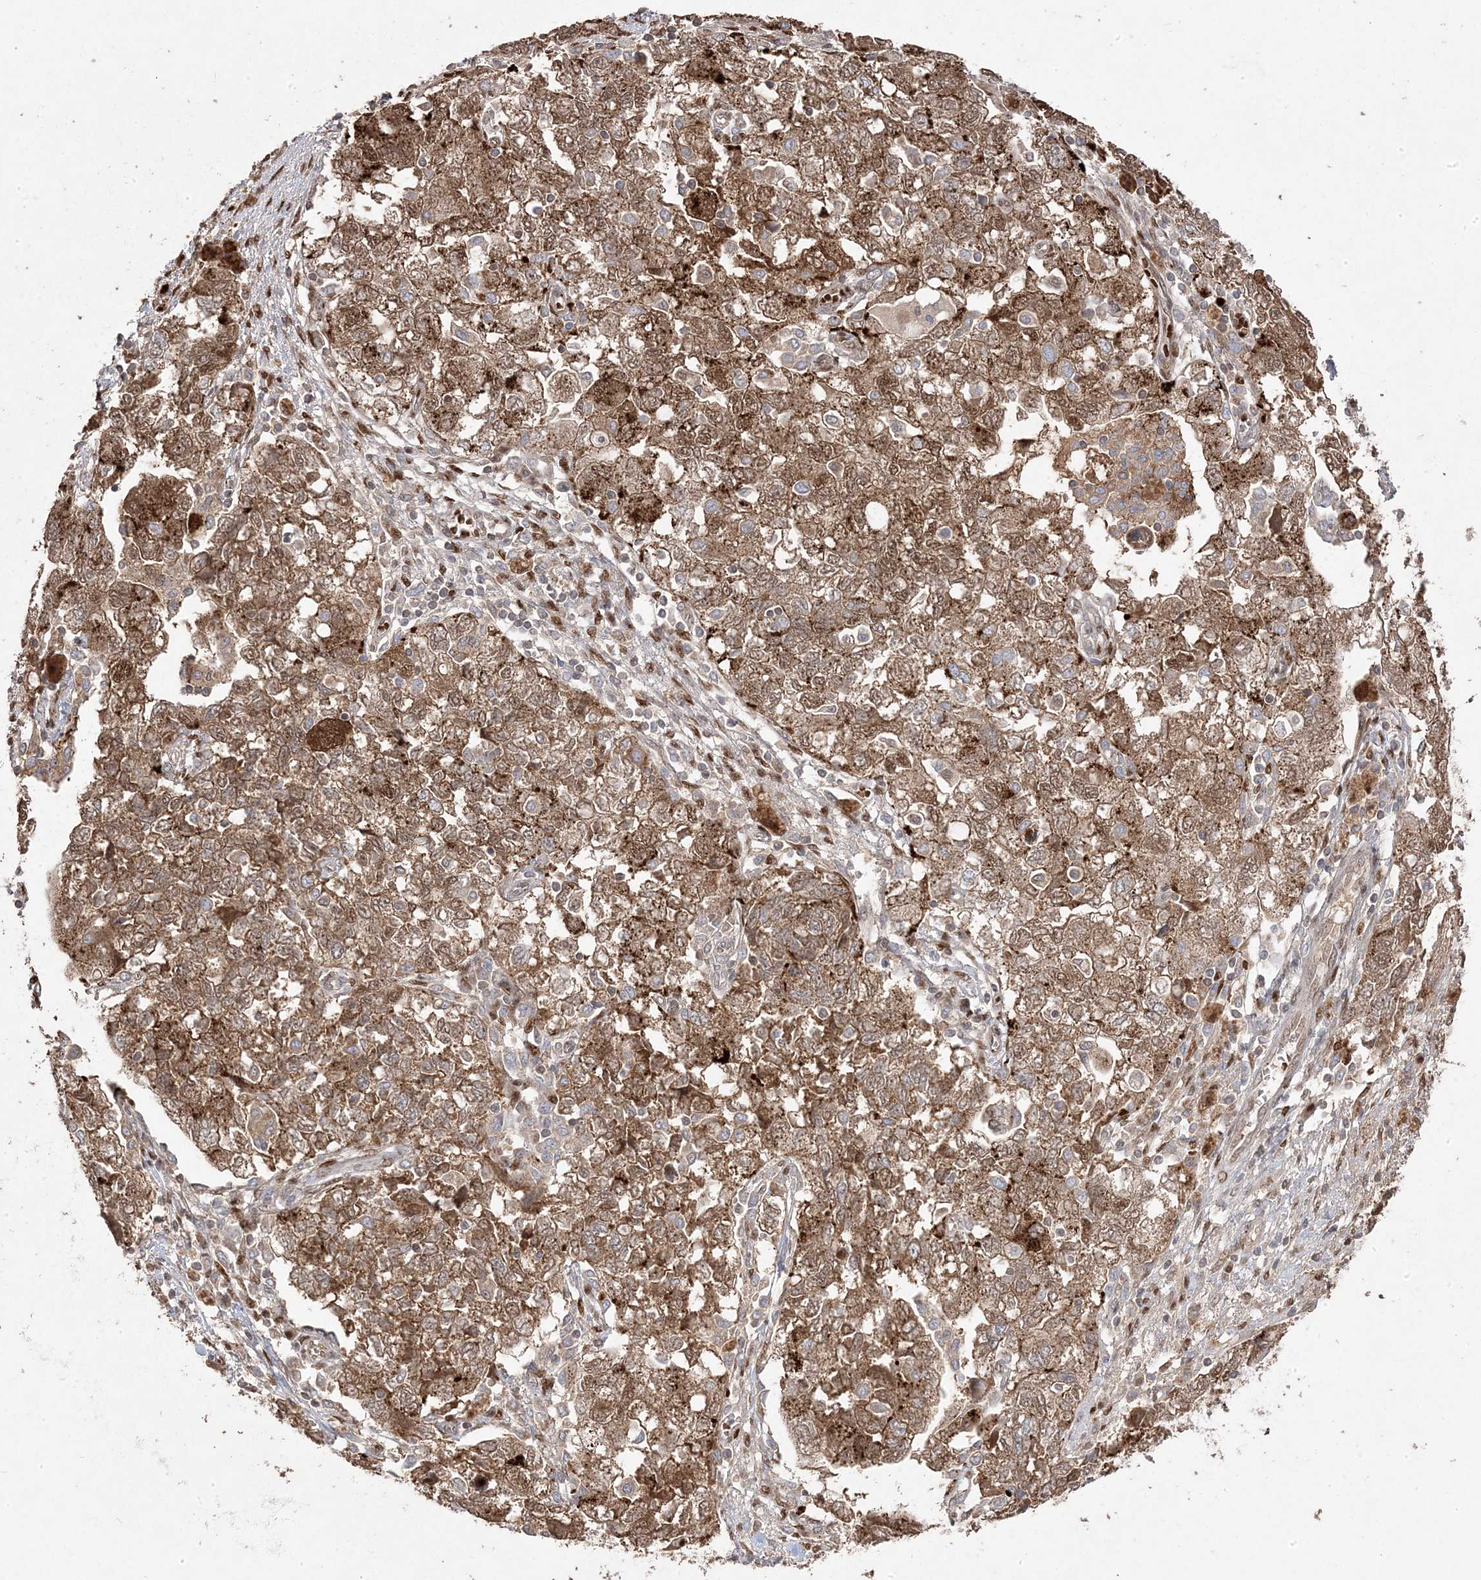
{"staining": {"intensity": "strong", "quantity": ">75%", "location": "cytoplasmic/membranous"}, "tissue": "ovarian cancer", "cell_type": "Tumor cells", "image_type": "cancer", "snomed": [{"axis": "morphology", "description": "Carcinoma, NOS"}, {"axis": "morphology", "description": "Cystadenocarcinoma, serous, NOS"}, {"axis": "topography", "description": "Ovary"}], "caption": "IHC micrograph of human ovarian cancer stained for a protein (brown), which displays high levels of strong cytoplasmic/membranous staining in about >75% of tumor cells.", "gene": "PPOX", "patient": {"sex": "female", "age": 69}}